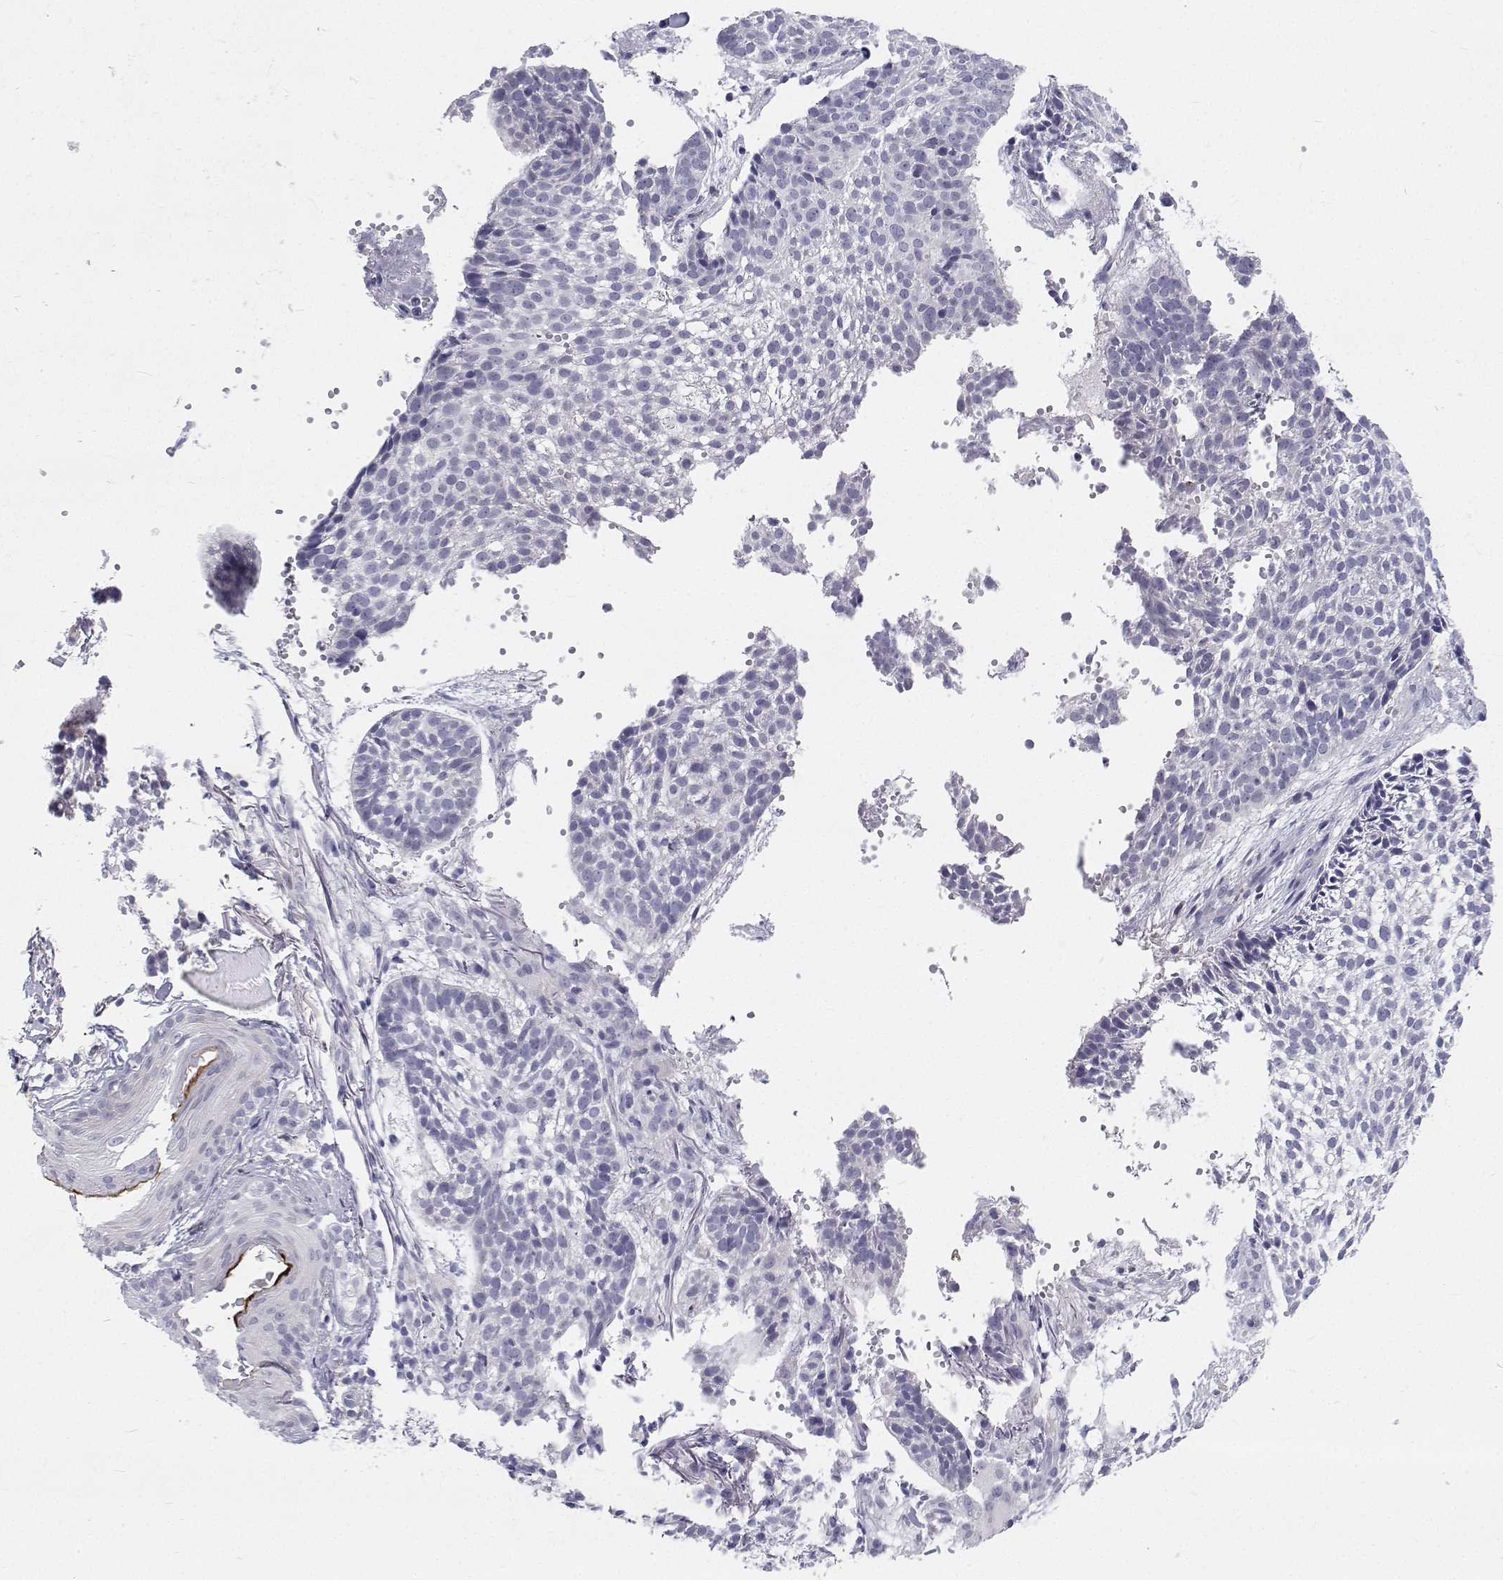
{"staining": {"intensity": "negative", "quantity": "none", "location": "none"}, "tissue": "skin cancer", "cell_type": "Tumor cells", "image_type": "cancer", "snomed": [{"axis": "morphology", "description": "Basal cell carcinoma"}, {"axis": "topography", "description": "Skin"}, {"axis": "topography", "description": "Skin of scalp"}], "caption": "IHC of human skin basal cell carcinoma shows no positivity in tumor cells. (DAB immunohistochemistry with hematoxylin counter stain).", "gene": "TTN", "patient": {"sex": "female", "age": 45}}